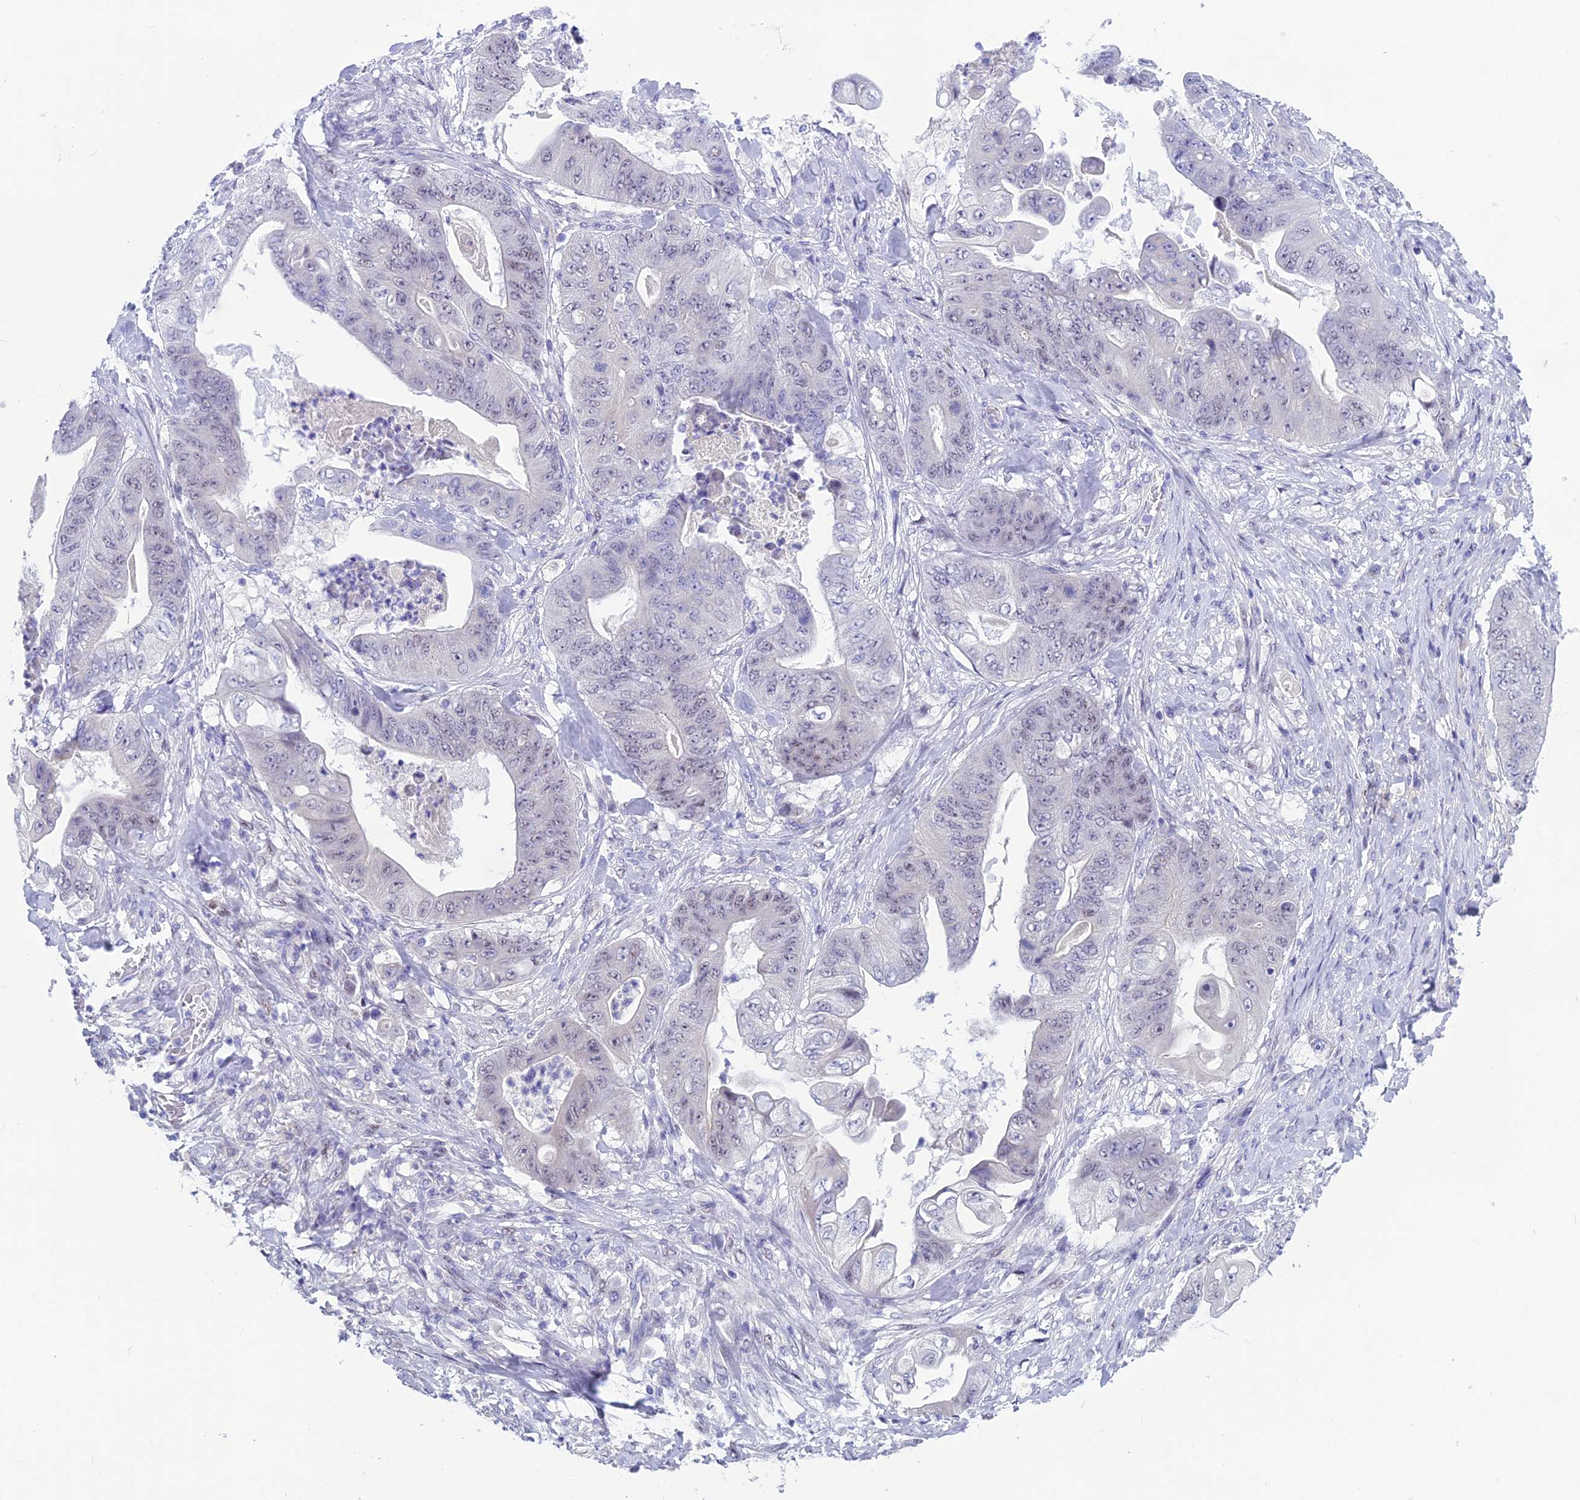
{"staining": {"intensity": "negative", "quantity": "none", "location": "none"}, "tissue": "stomach cancer", "cell_type": "Tumor cells", "image_type": "cancer", "snomed": [{"axis": "morphology", "description": "Adenocarcinoma, NOS"}, {"axis": "topography", "description": "Stomach"}], "caption": "Tumor cells are negative for protein expression in human stomach cancer (adenocarcinoma). (Immunohistochemistry (ihc), brightfield microscopy, high magnification).", "gene": "SNTN", "patient": {"sex": "female", "age": 73}}